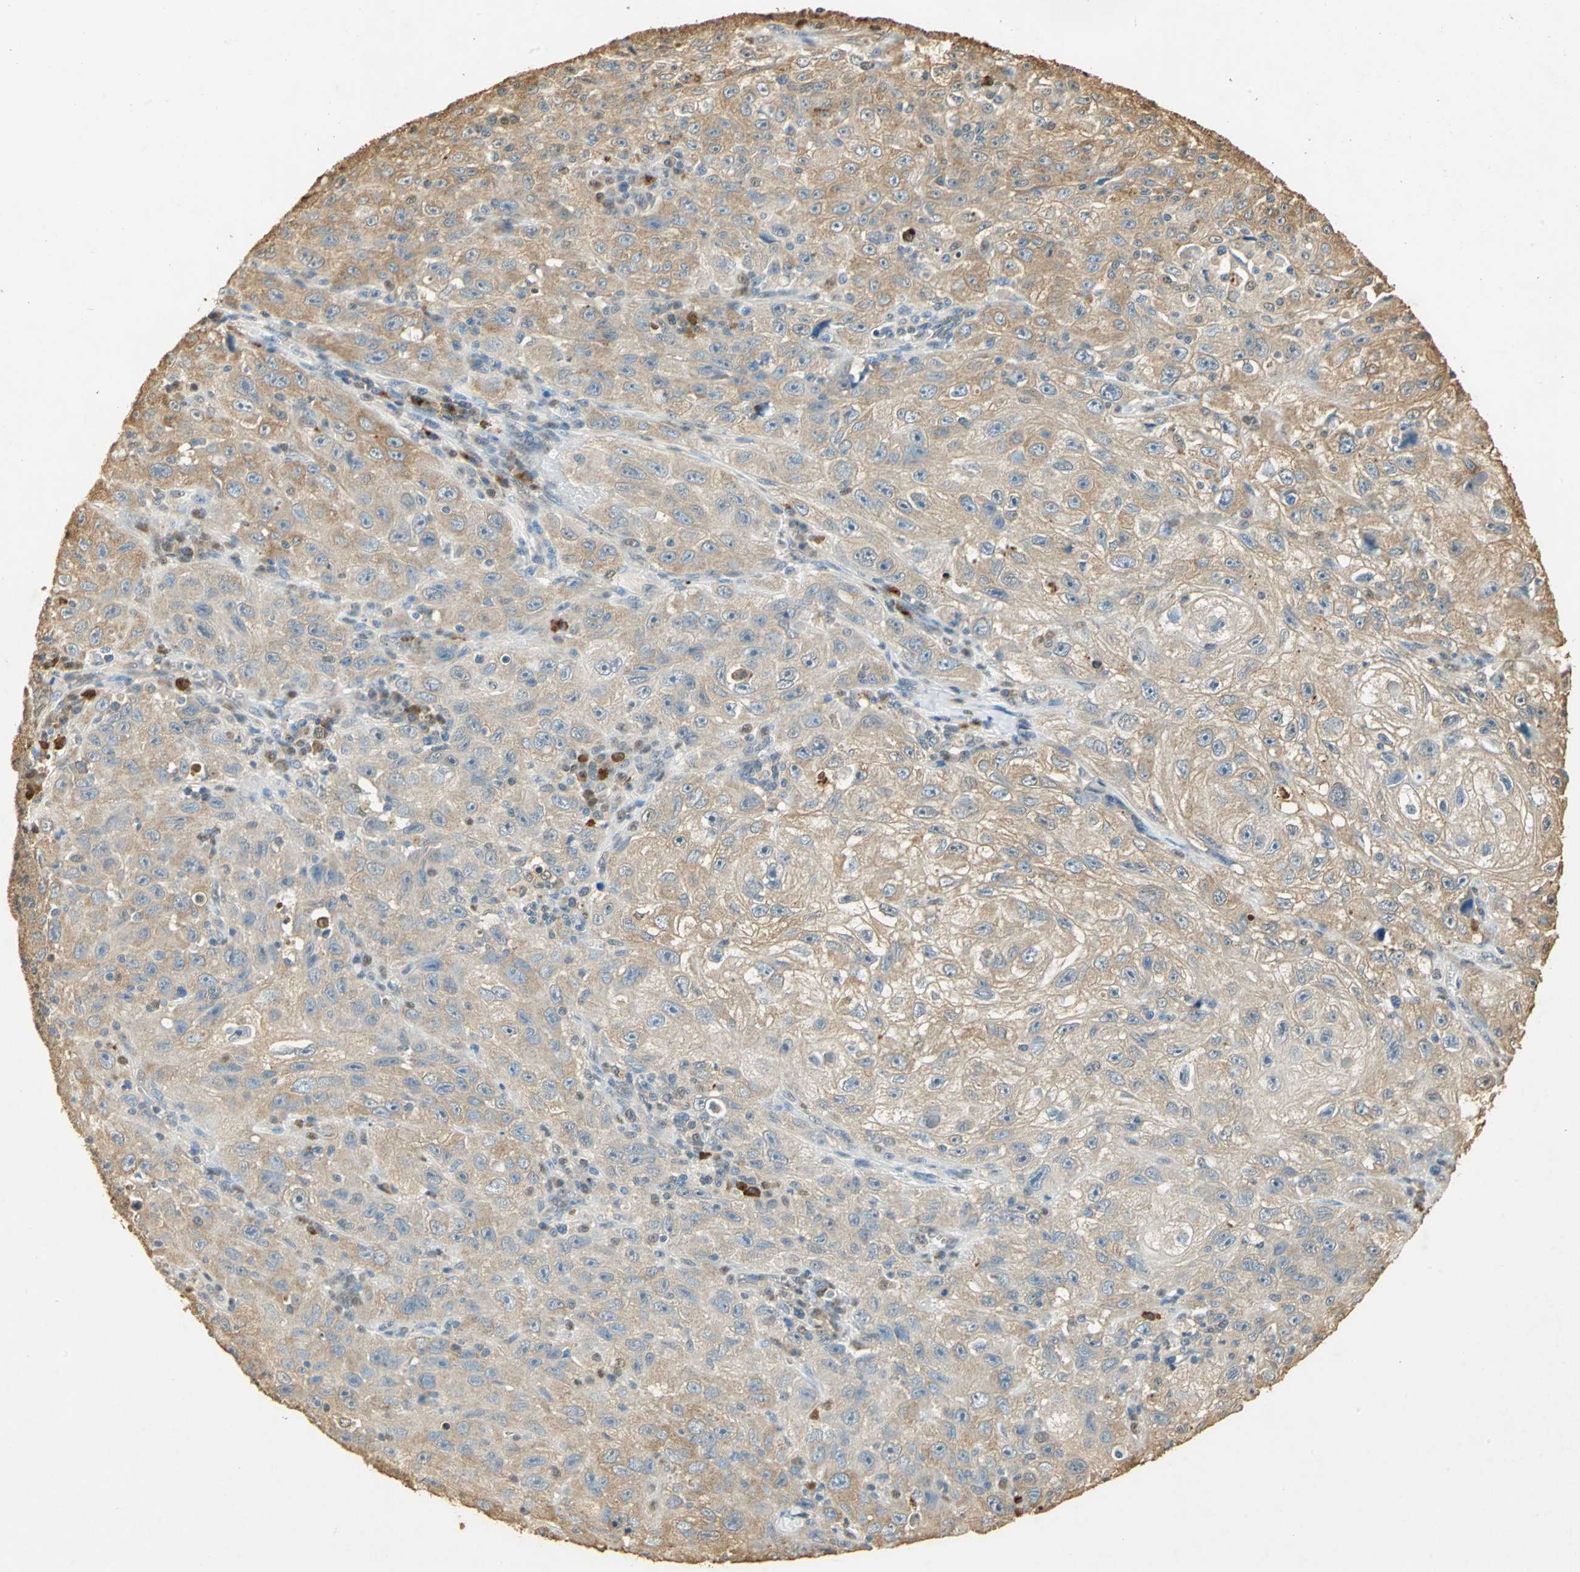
{"staining": {"intensity": "moderate", "quantity": ">75%", "location": "cytoplasmic/membranous"}, "tissue": "skin cancer", "cell_type": "Tumor cells", "image_type": "cancer", "snomed": [{"axis": "morphology", "description": "Squamous cell carcinoma, NOS"}, {"axis": "topography", "description": "Skin"}], "caption": "Moderate cytoplasmic/membranous expression is identified in approximately >75% of tumor cells in skin squamous cell carcinoma. (brown staining indicates protein expression, while blue staining denotes nuclei).", "gene": "GAPDH", "patient": {"sex": "male", "age": 75}}